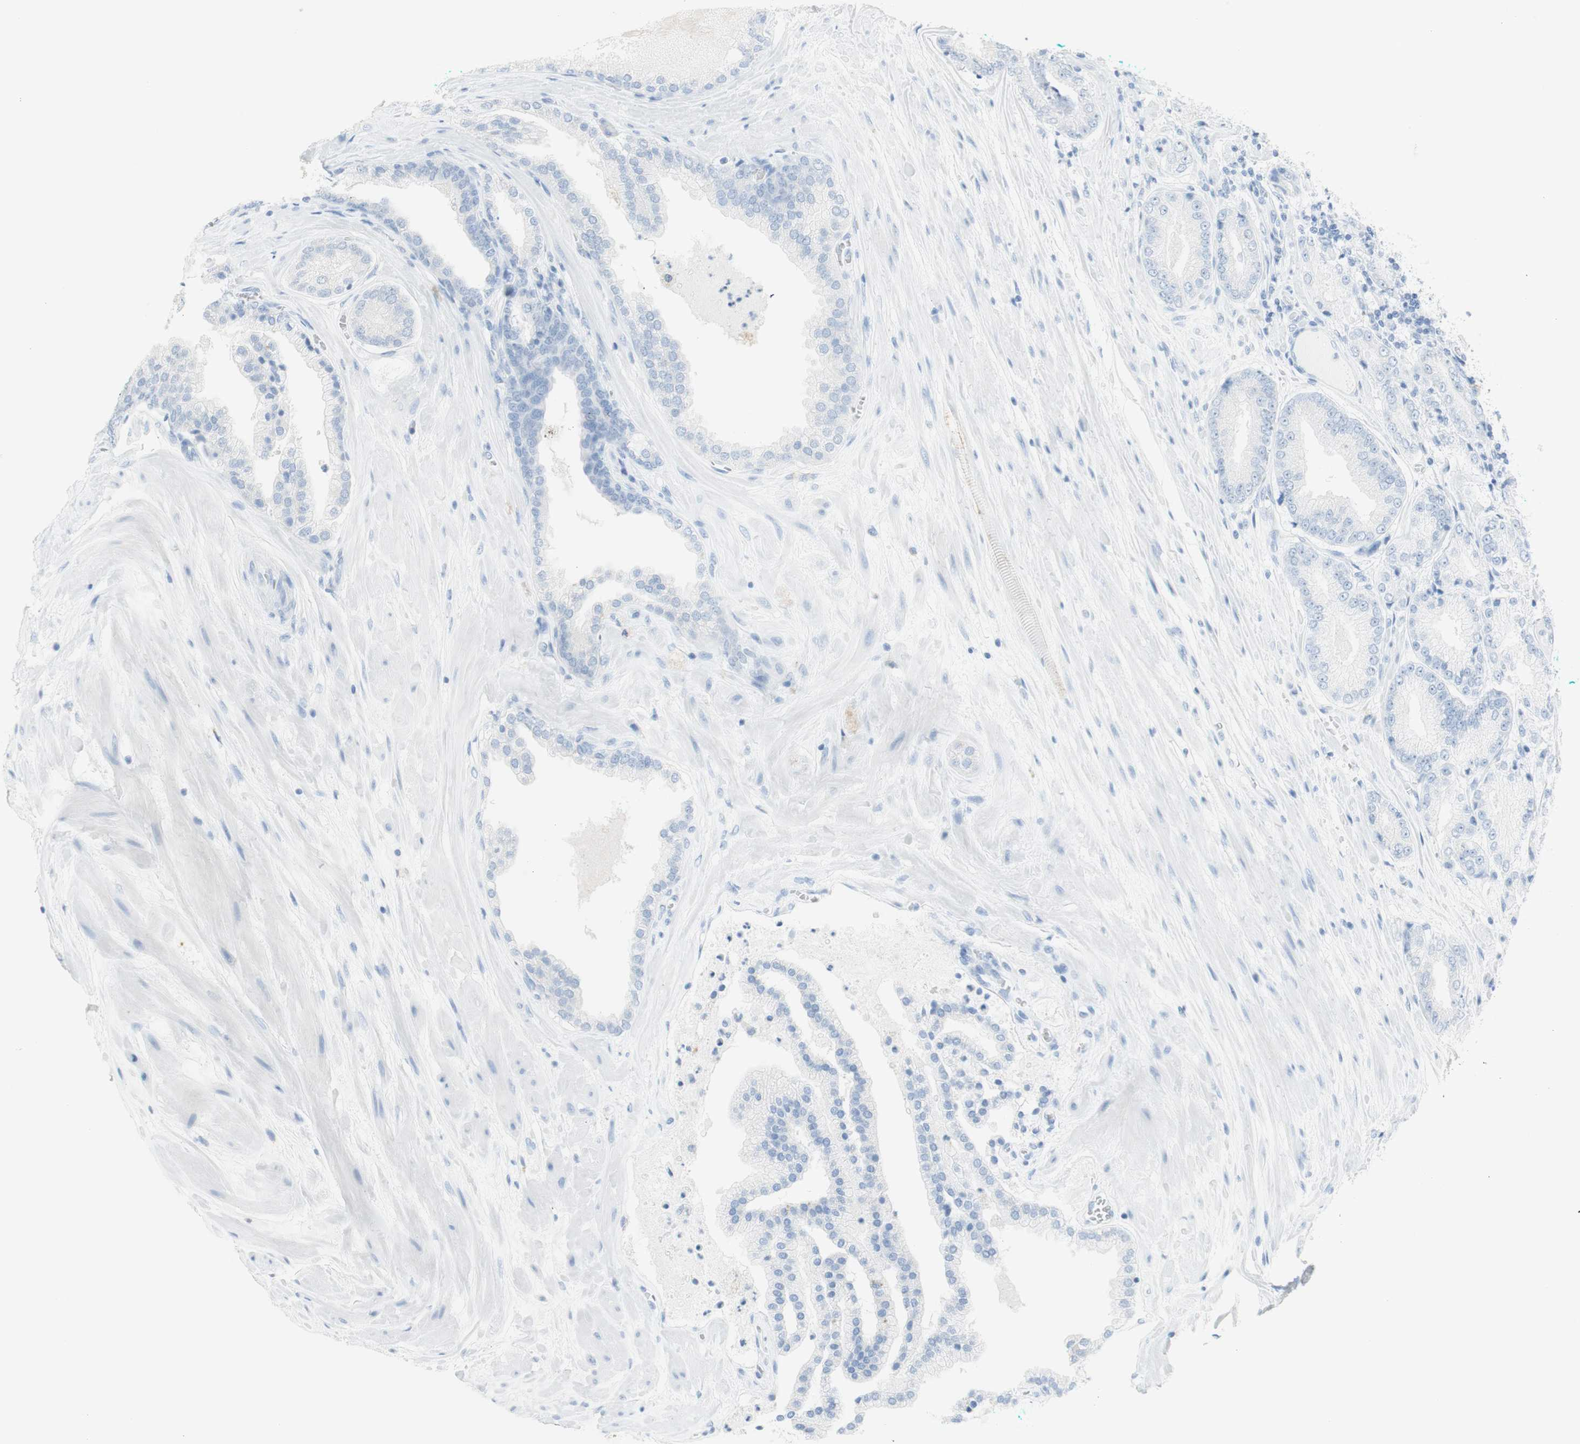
{"staining": {"intensity": "negative", "quantity": "none", "location": "none"}, "tissue": "prostate cancer", "cell_type": "Tumor cells", "image_type": "cancer", "snomed": [{"axis": "morphology", "description": "Adenocarcinoma, High grade"}, {"axis": "topography", "description": "Prostate"}], "caption": "The histopathology image displays no significant staining in tumor cells of adenocarcinoma (high-grade) (prostate).", "gene": "ART3", "patient": {"sex": "male", "age": 59}}